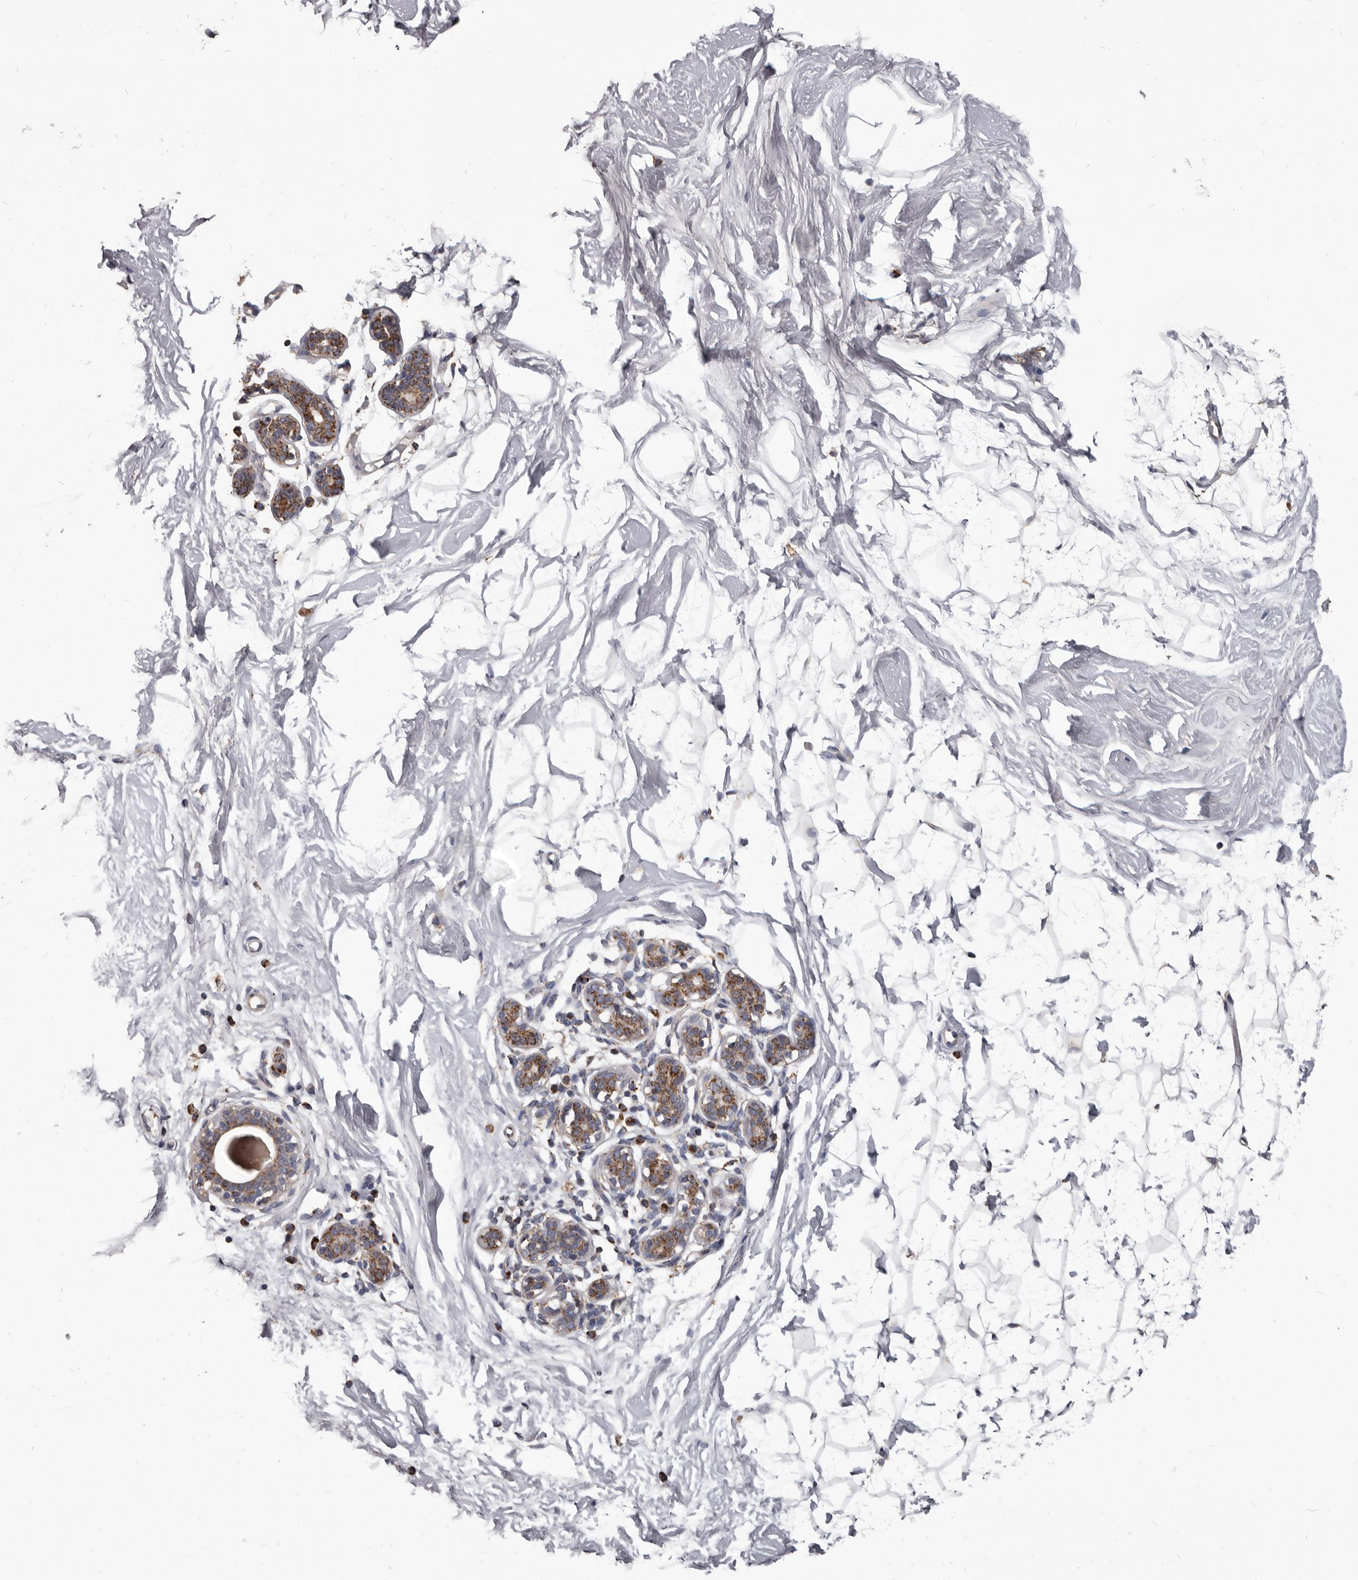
{"staining": {"intensity": "negative", "quantity": "none", "location": "none"}, "tissue": "breast", "cell_type": "Adipocytes", "image_type": "normal", "snomed": [{"axis": "morphology", "description": "Normal tissue, NOS"}, {"axis": "topography", "description": "Breast"}], "caption": "An immunohistochemistry (IHC) micrograph of unremarkable breast is shown. There is no staining in adipocytes of breast. (DAB immunohistochemistry, high magnification).", "gene": "ALDH5A1", "patient": {"sex": "female", "age": 26}}